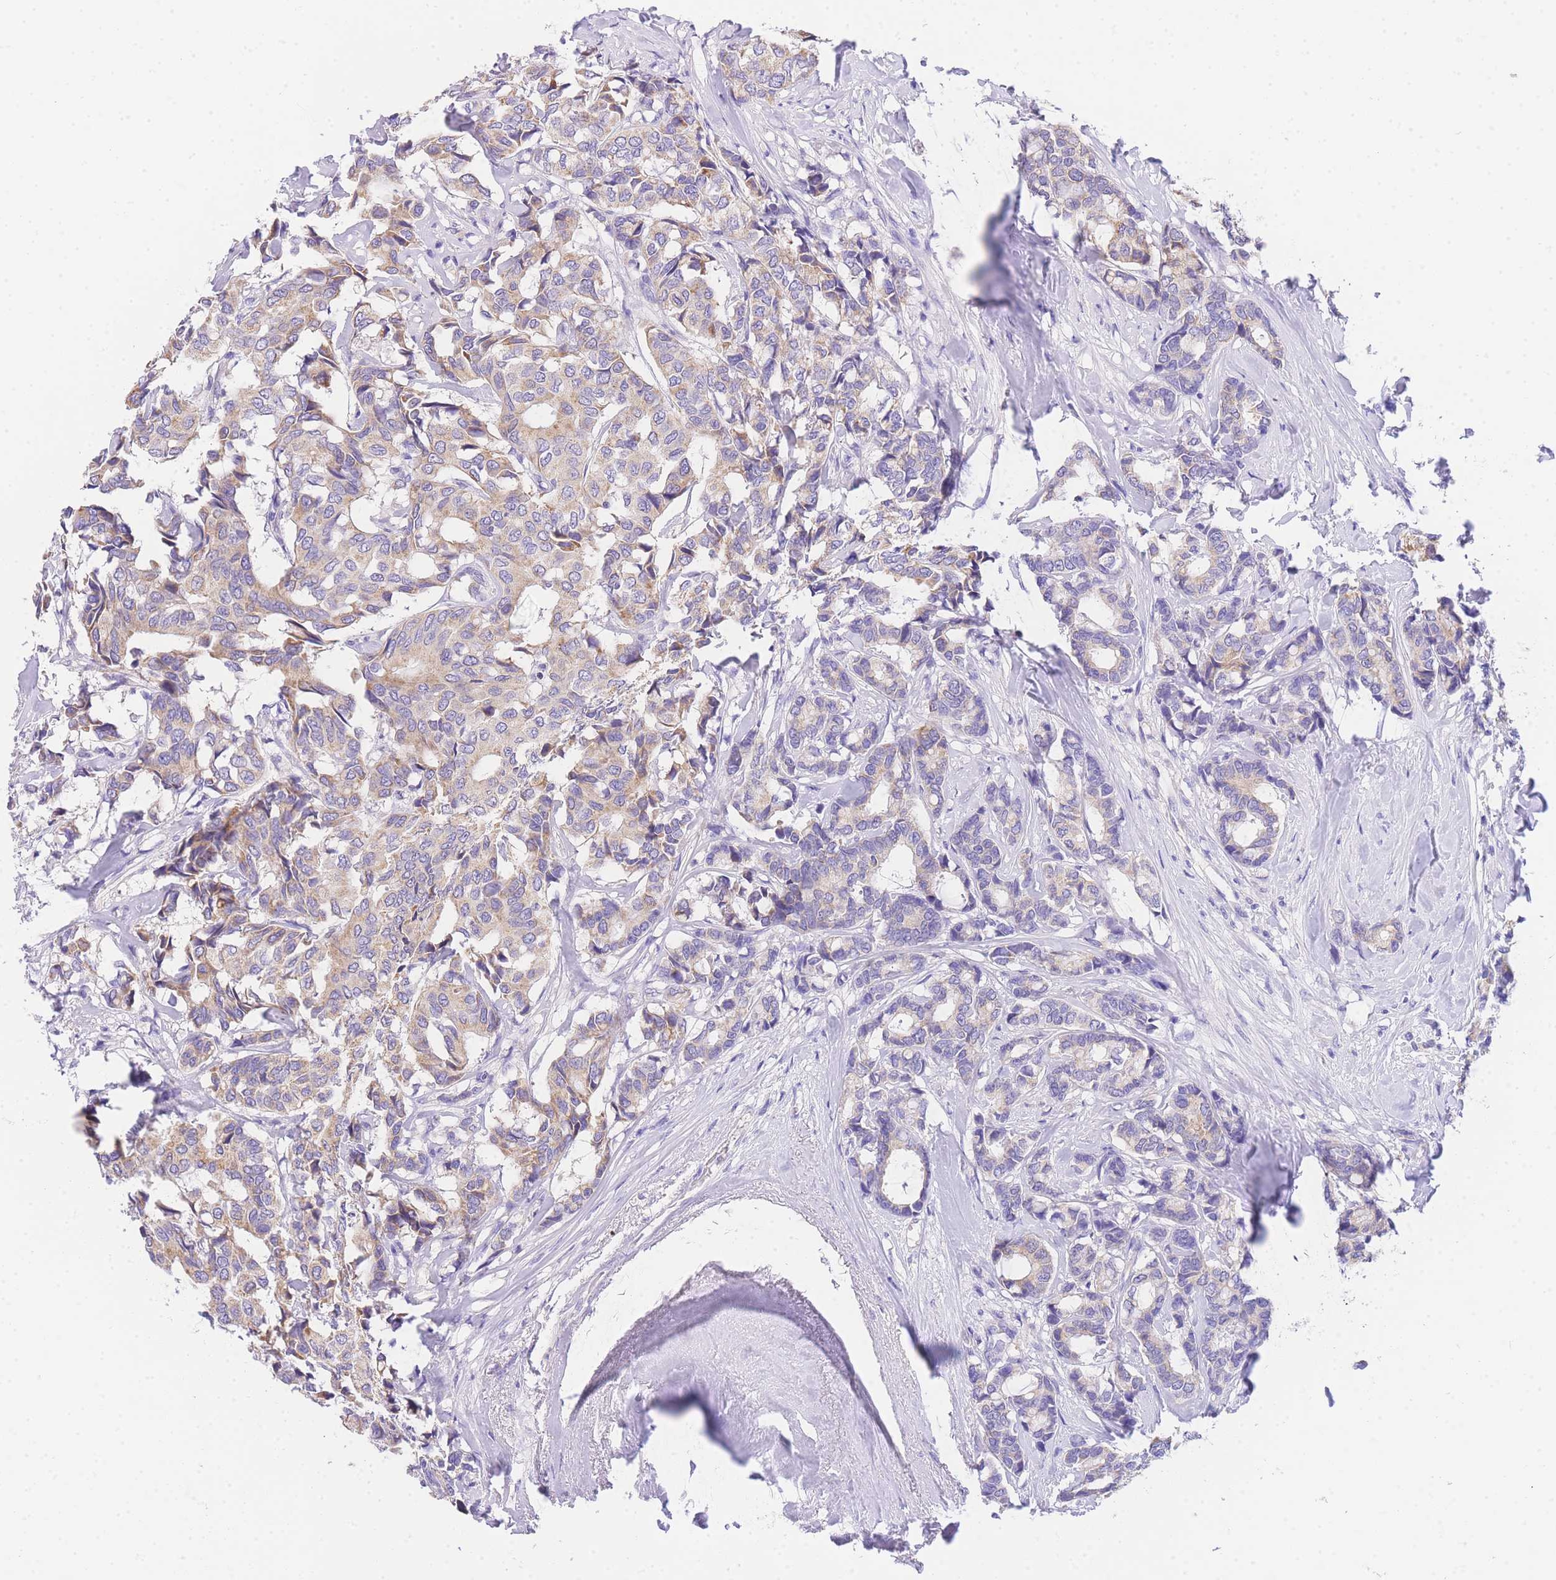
{"staining": {"intensity": "weak", "quantity": "25%-75%", "location": "cytoplasmic/membranous"}, "tissue": "breast cancer", "cell_type": "Tumor cells", "image_type": "cancer", "snomed": [{"axis": "morphology", "description": "Duct carcinoma"}, {"axis": "topography", "description": "Breast"}], "caption": "An image of invasive ductal carcinoma (breast) stained for a protein exhibits weak cytoplasmic/membranous brown staining in tumor cells.", "gene": "EPN2", "patient": {"sex": "female", "age": 87}}